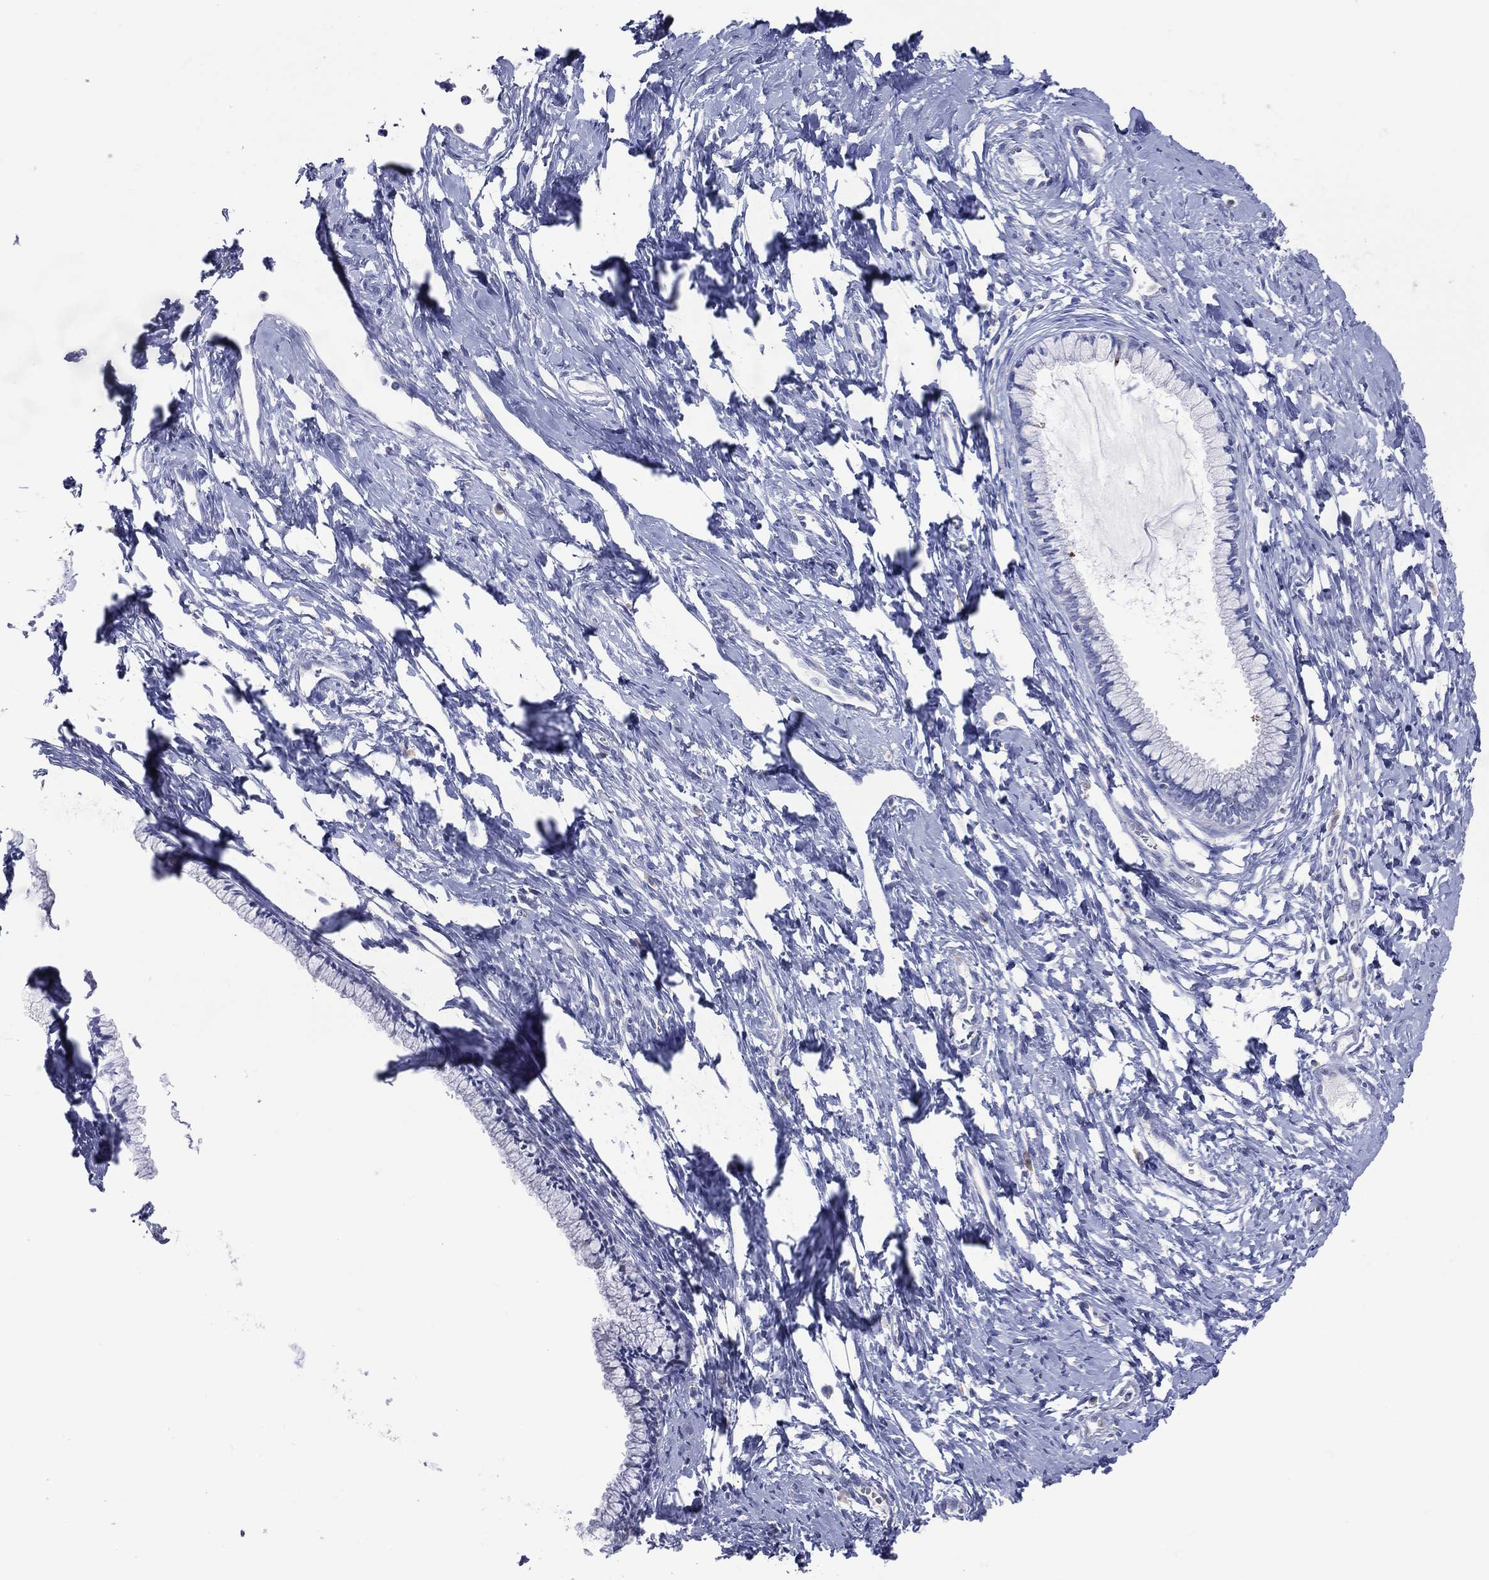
{"staining": {"intensity": "negative", "quantity": "none", "location": "none"}, "tissue": "cervix", "cell_type": "Glandular cells", "image_type": "normal", "snomed": [{"axis": "morphology", "description": "Normal tissue, NOS"}, {"axis": "topography", "description": "Cervix"}], "caption": "This photomicrograph is of benign cervix stained with IHC to label a protein in brown with the nuclei are counter-stained blue. There is no expression in glandular cells.", "gene": "DNAH6", "patient": {"sex": "female", "age": 40}}